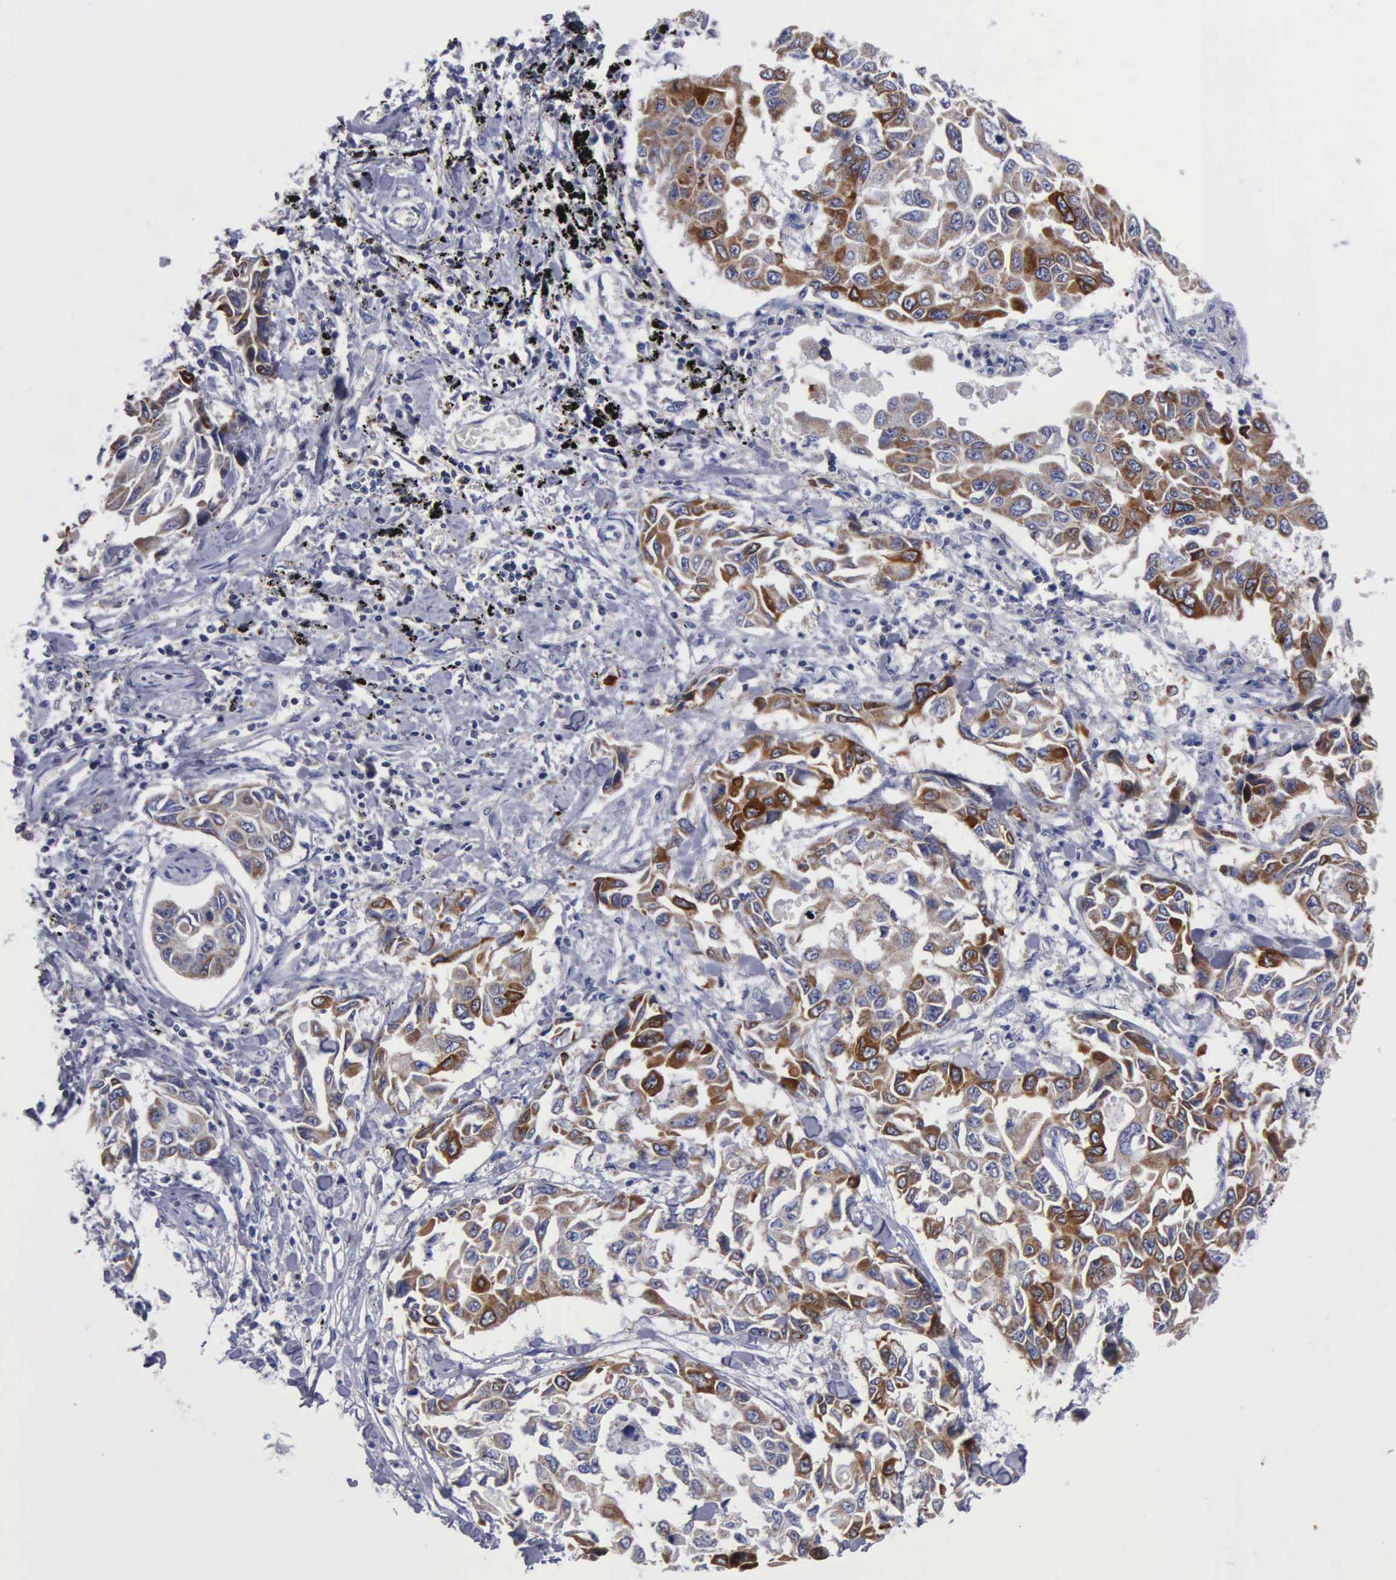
{"staining": {"intensity": "strong", "quantity": "25%-75%", "location": "cytoplasmic/membranous"}, "tissue": "lung cancer", "cell_type": "Tumor cells", "image_type": "cancer", "snomed": [{"axis": "morphology", "description": "Adenocarcinoma, NOS"}, {"axis": "topography", "description": "Lung"}], "caption": "Human adenocarcinoma (lung) stained for a protein (brown) reveals strong cytoplasmic/membranous positive expression in about 25%-75% of tumor cells.", "gene": "PTGS2", "patient": {"sex": "male", "age": 64}}